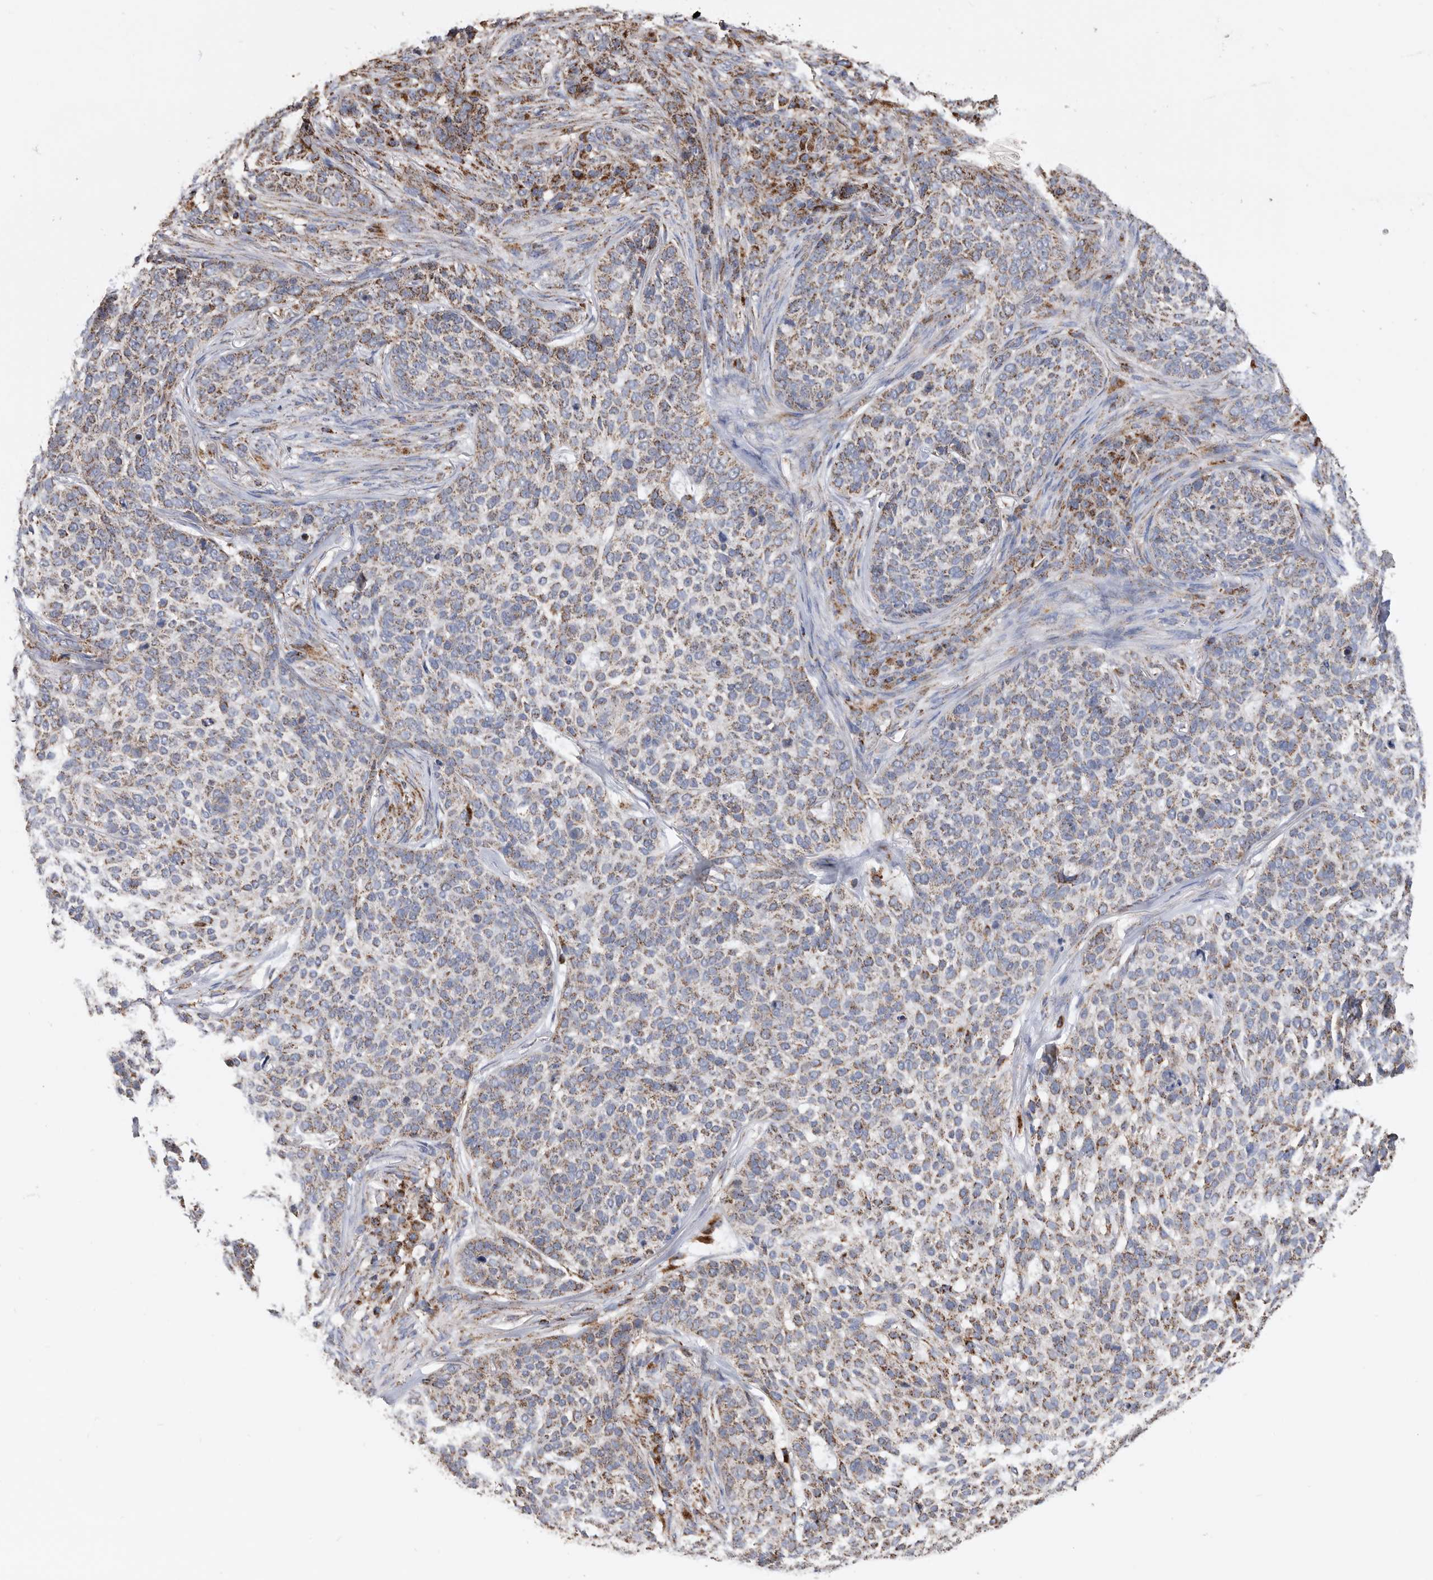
{"staining": {"intensity": "moderate", "quantity": "25%-75%", "location": "cytoplasmic/membranous"}, "tissue": "skin cancer", "cell_type": "Tumor cells", "image_type": "cancer", "snomed": [{"axis": "morphology", "description": "Basal cell carcinoma"}, {"axis": "topography", "description": "Skin"}], "caption": "Basal cell carcinoma (skin) stained with a protein marker demonstrates moderate staining in tumor cells.", "gene": "WFDC1", "patient": {"sex": "female", "age": 64}}